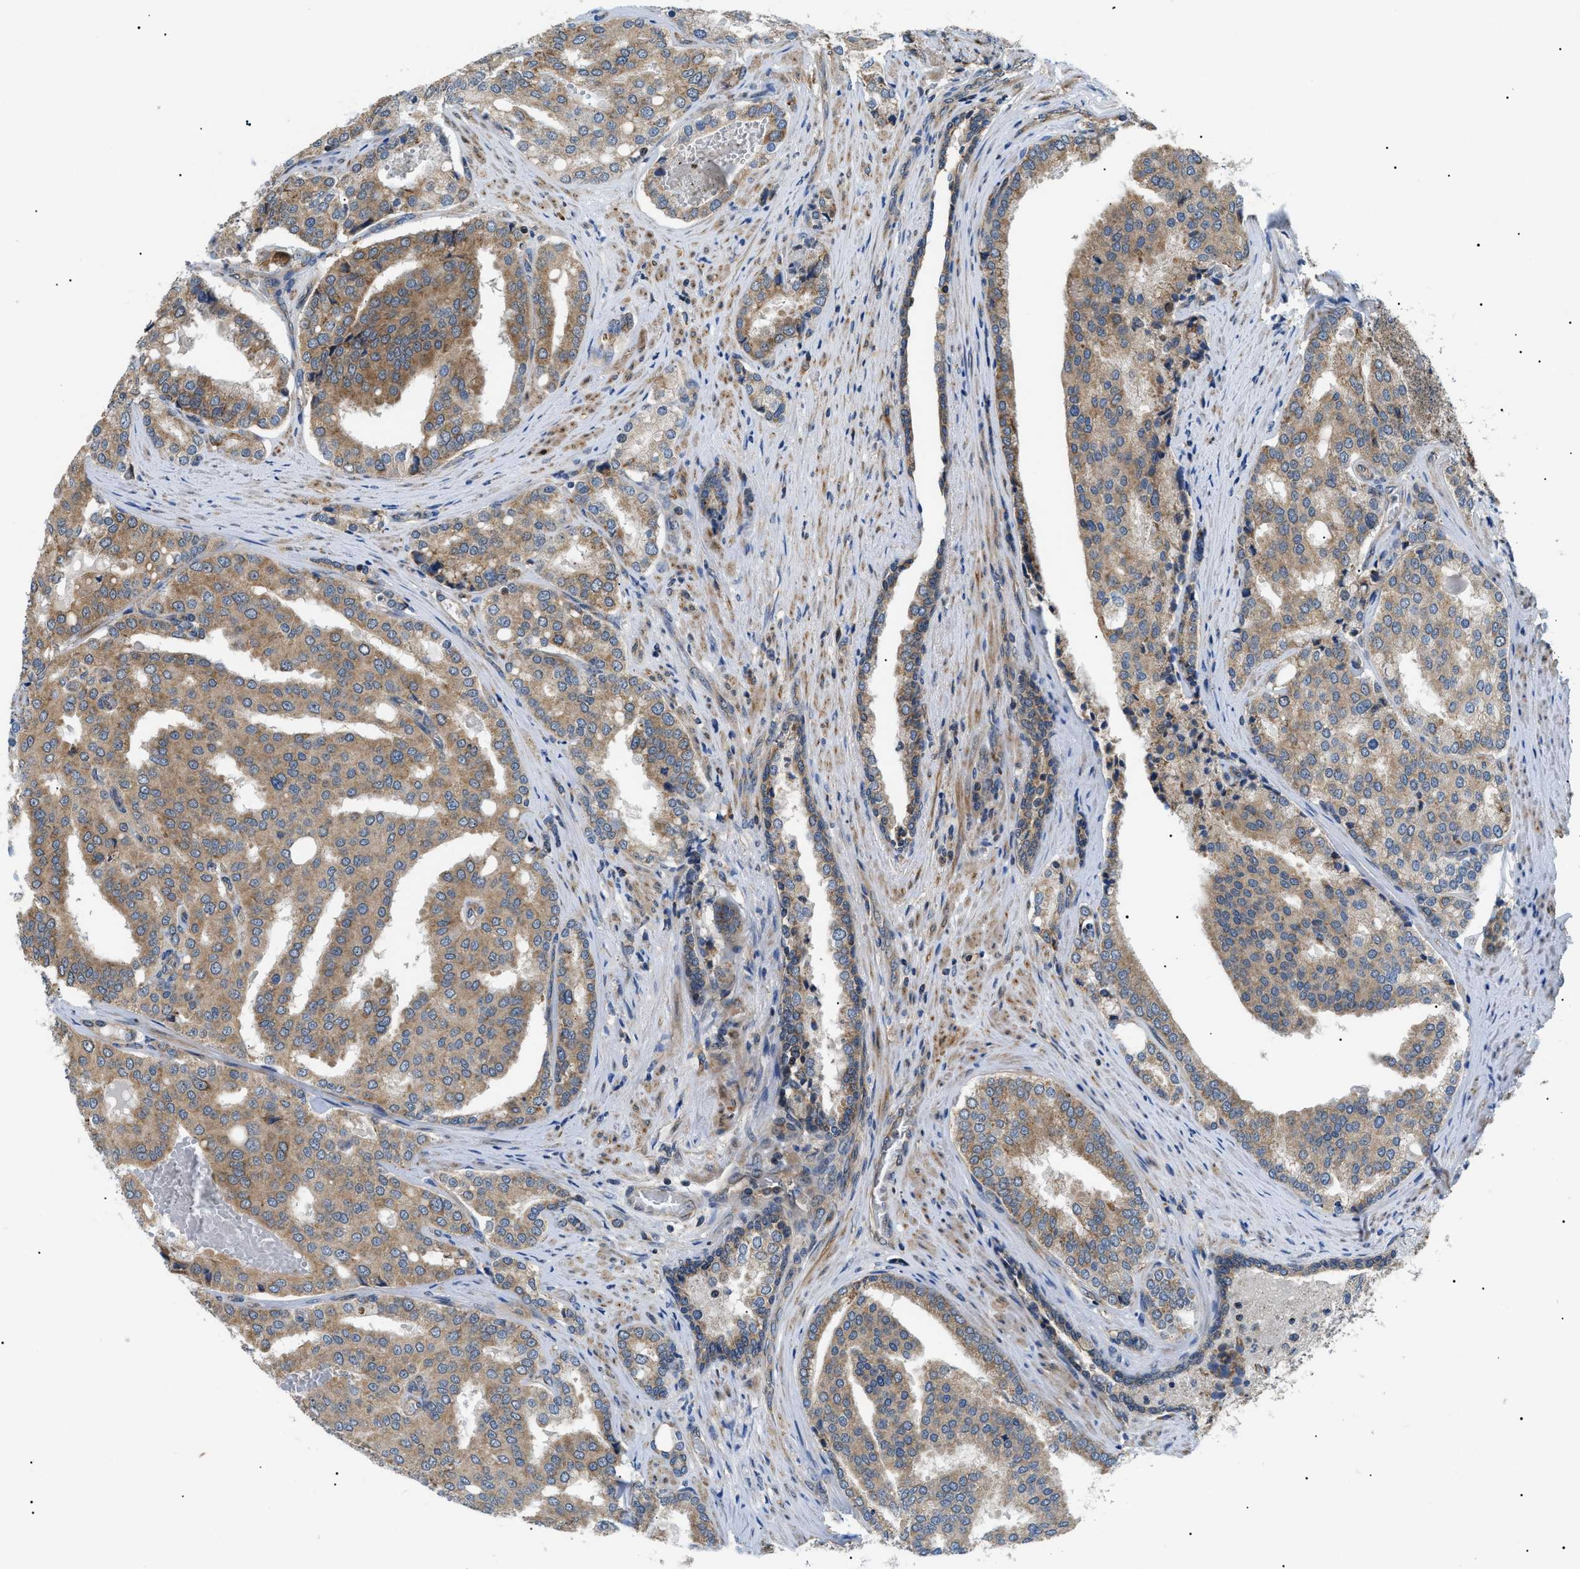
{"staining": {"intensity": "moderate", "quantity": ">75%", "location": "cytoplasmic/membranous"}, "tissue": "prostate cancer", "cell_type": "Tumor cells", "image_type": "cancer", "snomed": [{"axis": "morphology", "description": "Adenocarcinoma, High grade"}, {"axis": "topography", "description": "Prostate"}], "caption": "Prostate high-grade adenocarcinoma stained for a protein demonstrates moderate cytoplasmic/membranous positivity in tumor cells.", "gene": "SRPK1", "patient": {"sex": "male", "age": 50}}